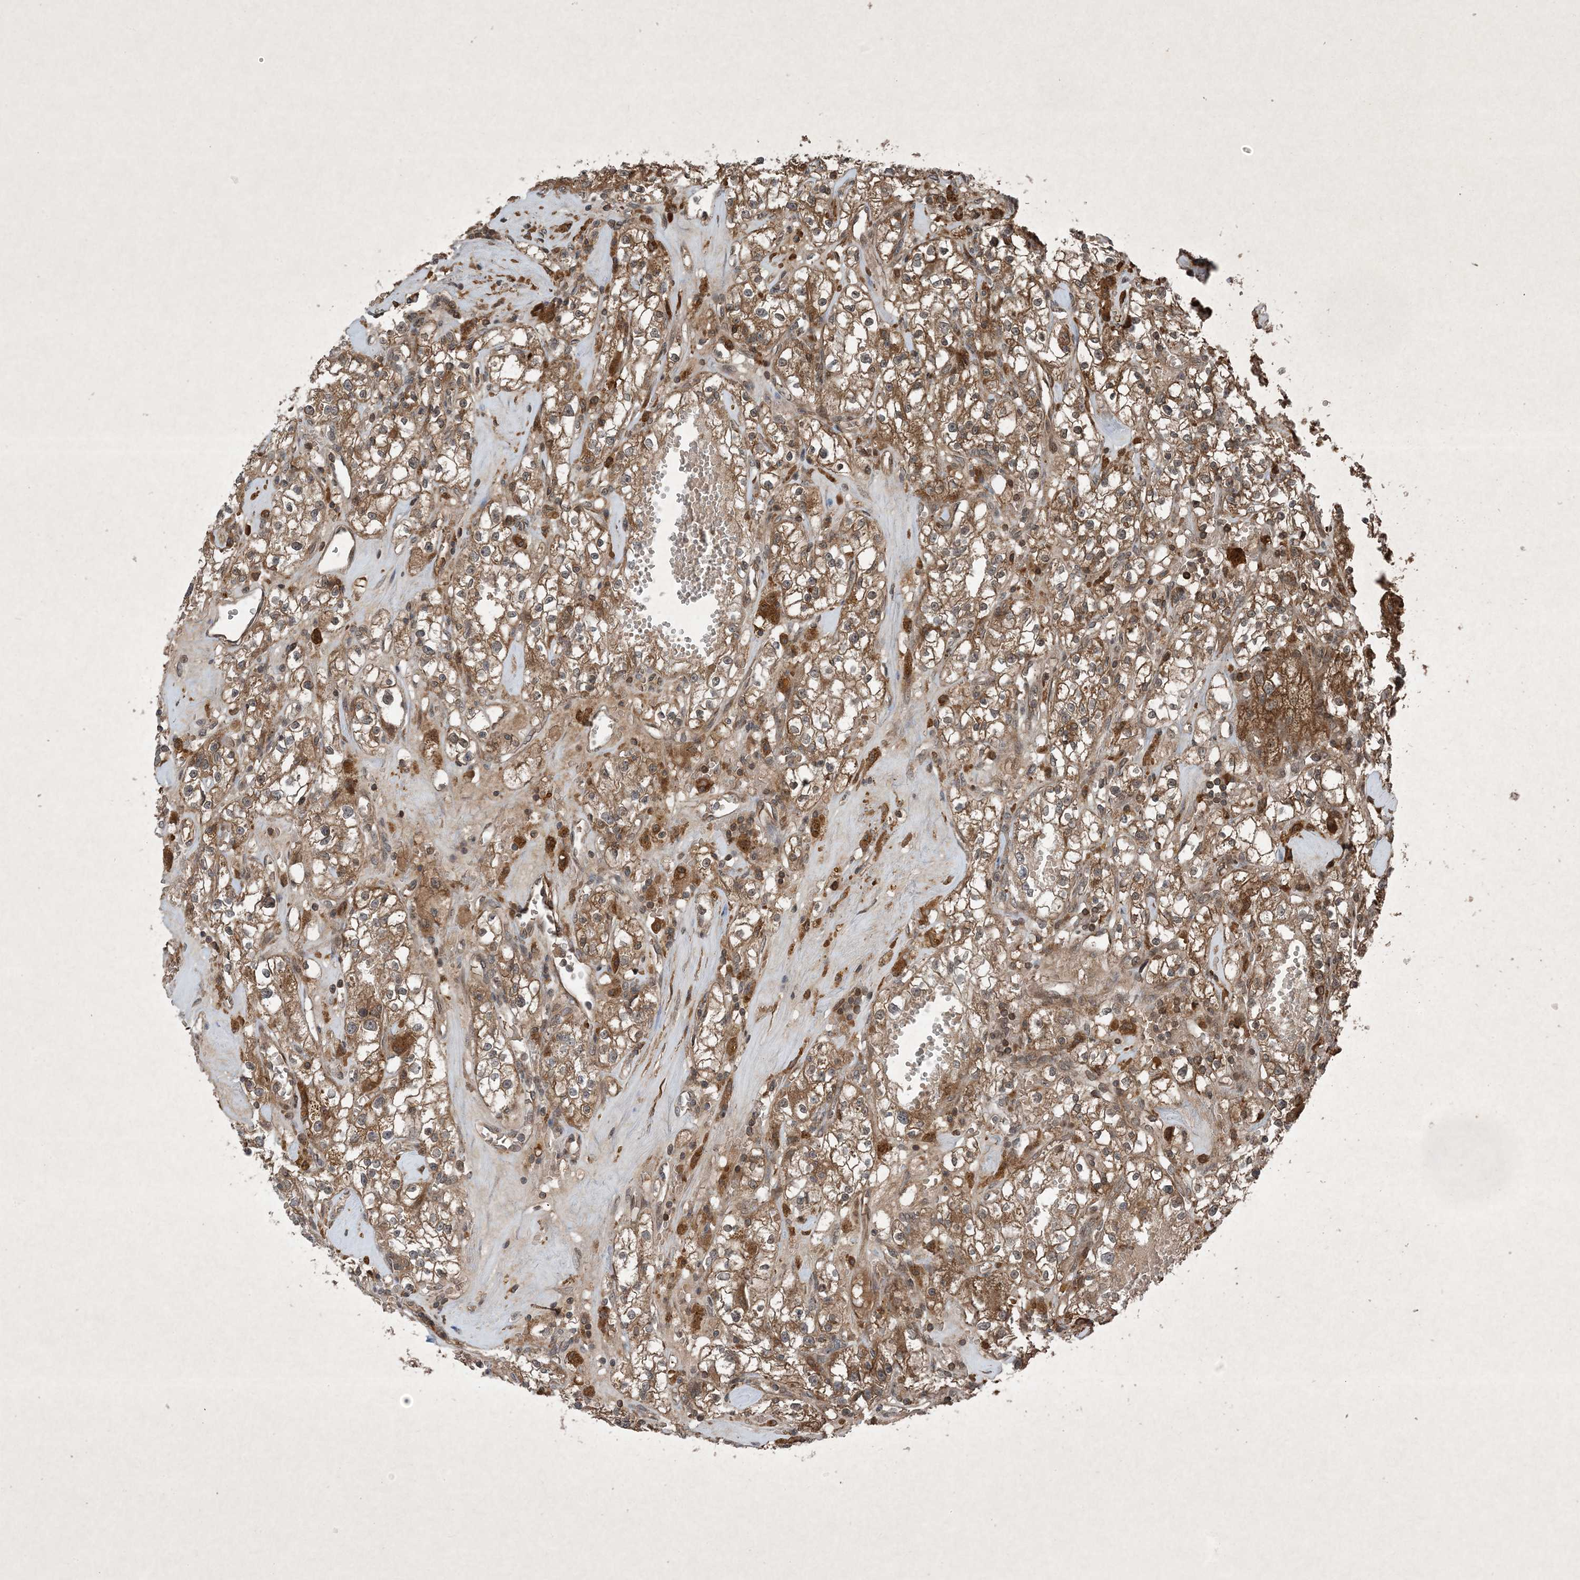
{"staining": {"intensity": "moderate", "quantity": ">75%", "location": "cytoplasmic/membranous"}, "tissue": "renal cancer", "cell_type": "Tumor cells", "image_type": "cancer", "snomed": [{"axis": "morphology", "description": "Adenocarcinoma, NOS"}, {"axis": "topography", "description": "Kidney"}], "caption": "Moderate cytoplasmic/membranous expression for a protein is identified in approximately >75% of tumor cells of renal cancer (adenocarcinoma) using immunohistochemistry.", "gene": "GNG5", "patient": {"sex": "male", "age": 56}}